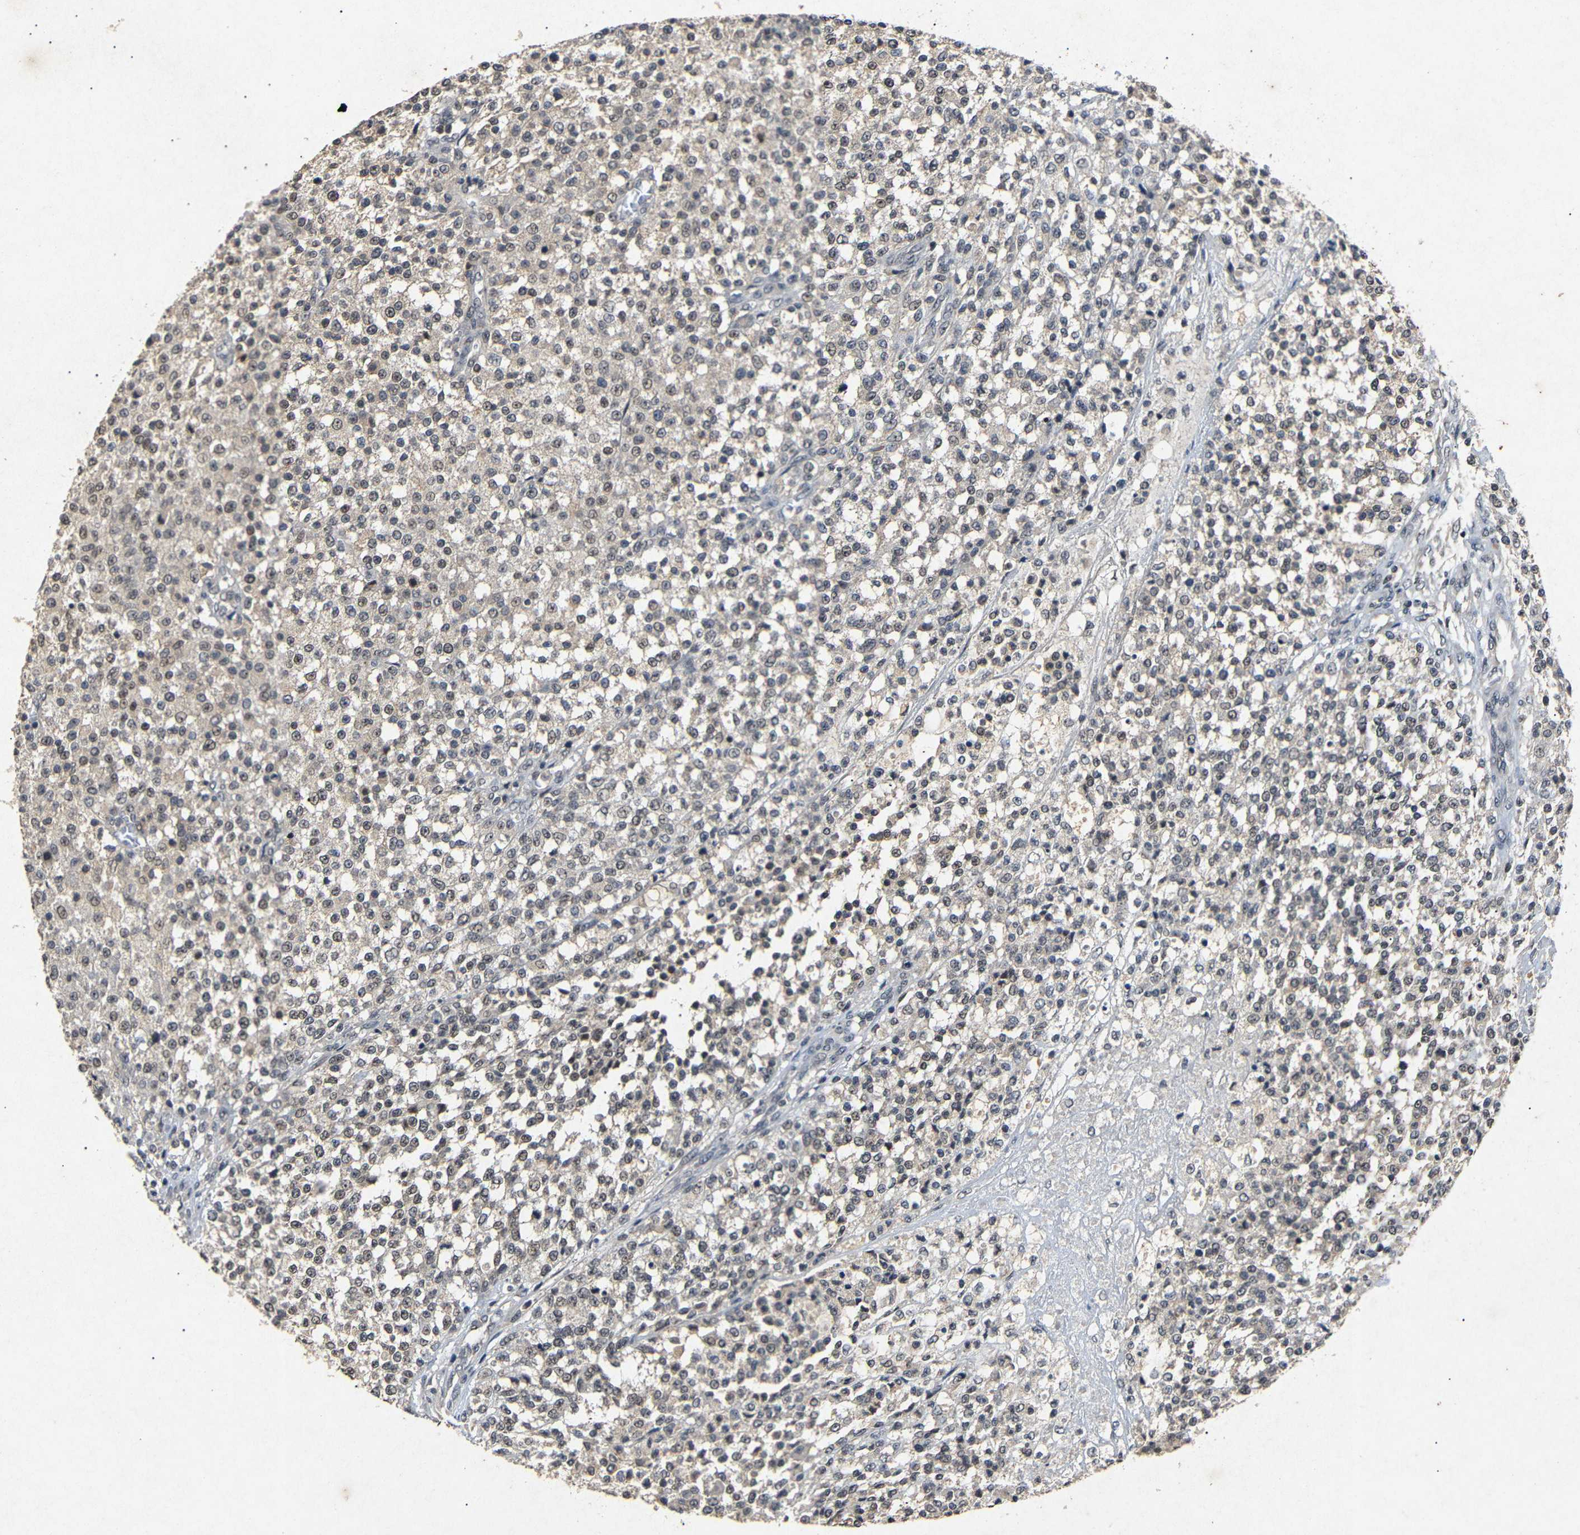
{"staining": {"intensity": "weak", "quantity": ">75%", "location": "nuclear"}, "tissue": "testis cancer", "cell_type": "Tumor cells", "image_type": "cancer", "snomed": [{"axis": "morphology", "description": "Seminoma, NOS"}, {"axis": "topography", "description": "Testis"}], "caption": "A high-resolution histopathology image shows immunohistochemistry (IHC) staining of testis seminoma, which exhibits weak nuclear expression in about >75% of tumor cells.", "gene": "PARN", "patient": {"sex": "male", "age": 59}}